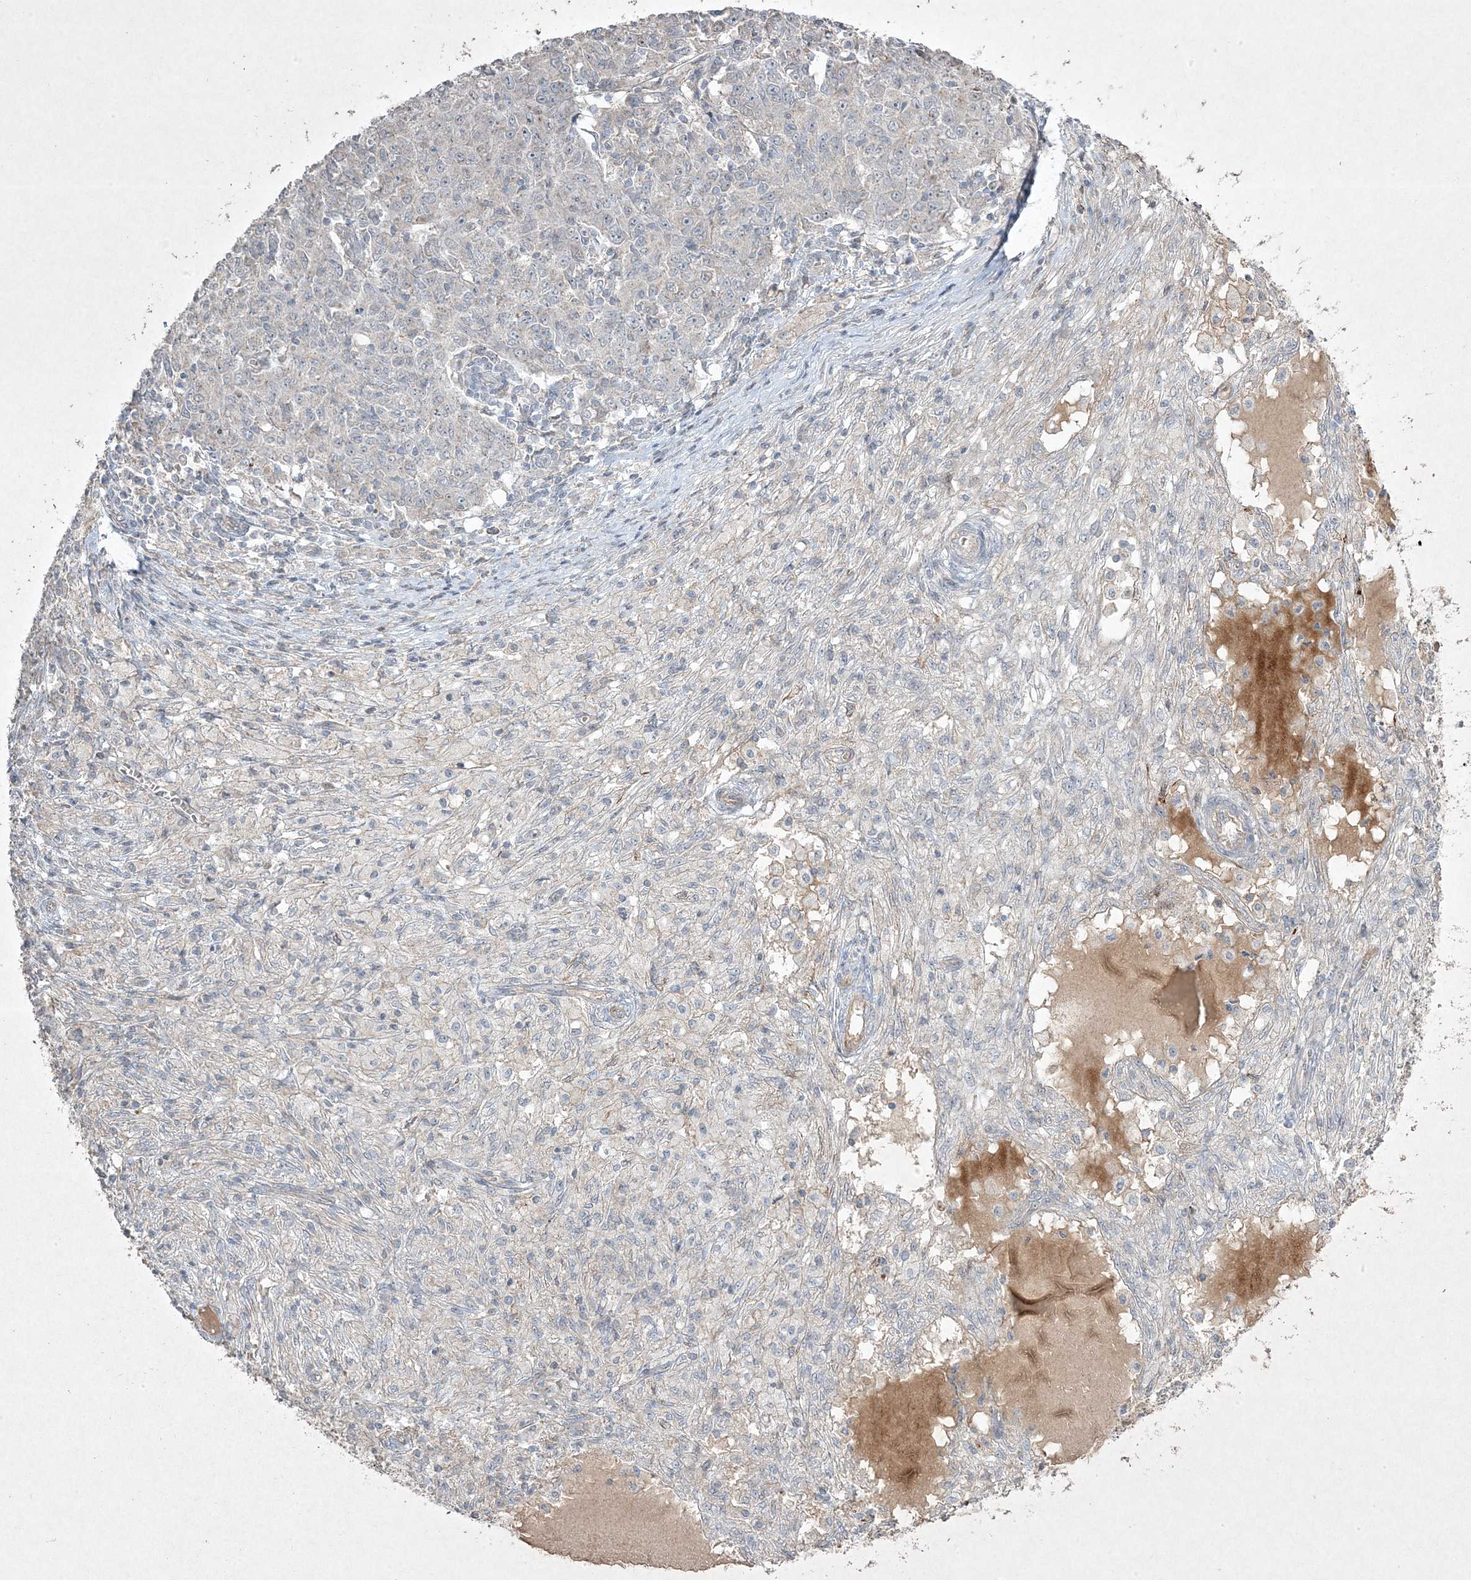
{"staining": {"intensity": "negative", "quantity": "none", "location": "none"}, "tissue": "ovarian cancer", "cell_type": "Tumor cells", "image_type": "cancer", "snomed": [{"axis": "morphology", "description": "Carcinoma, endometroid"}, {"axis": "topography", "description": "Ovary"}], "caption": "DAB immunohistochemical staining of endometroid carcinoma (ovarian) shows no significant staining in tumor cells.", "gene": "RGL4", "patient": {"sex": "female", "age": 42}}